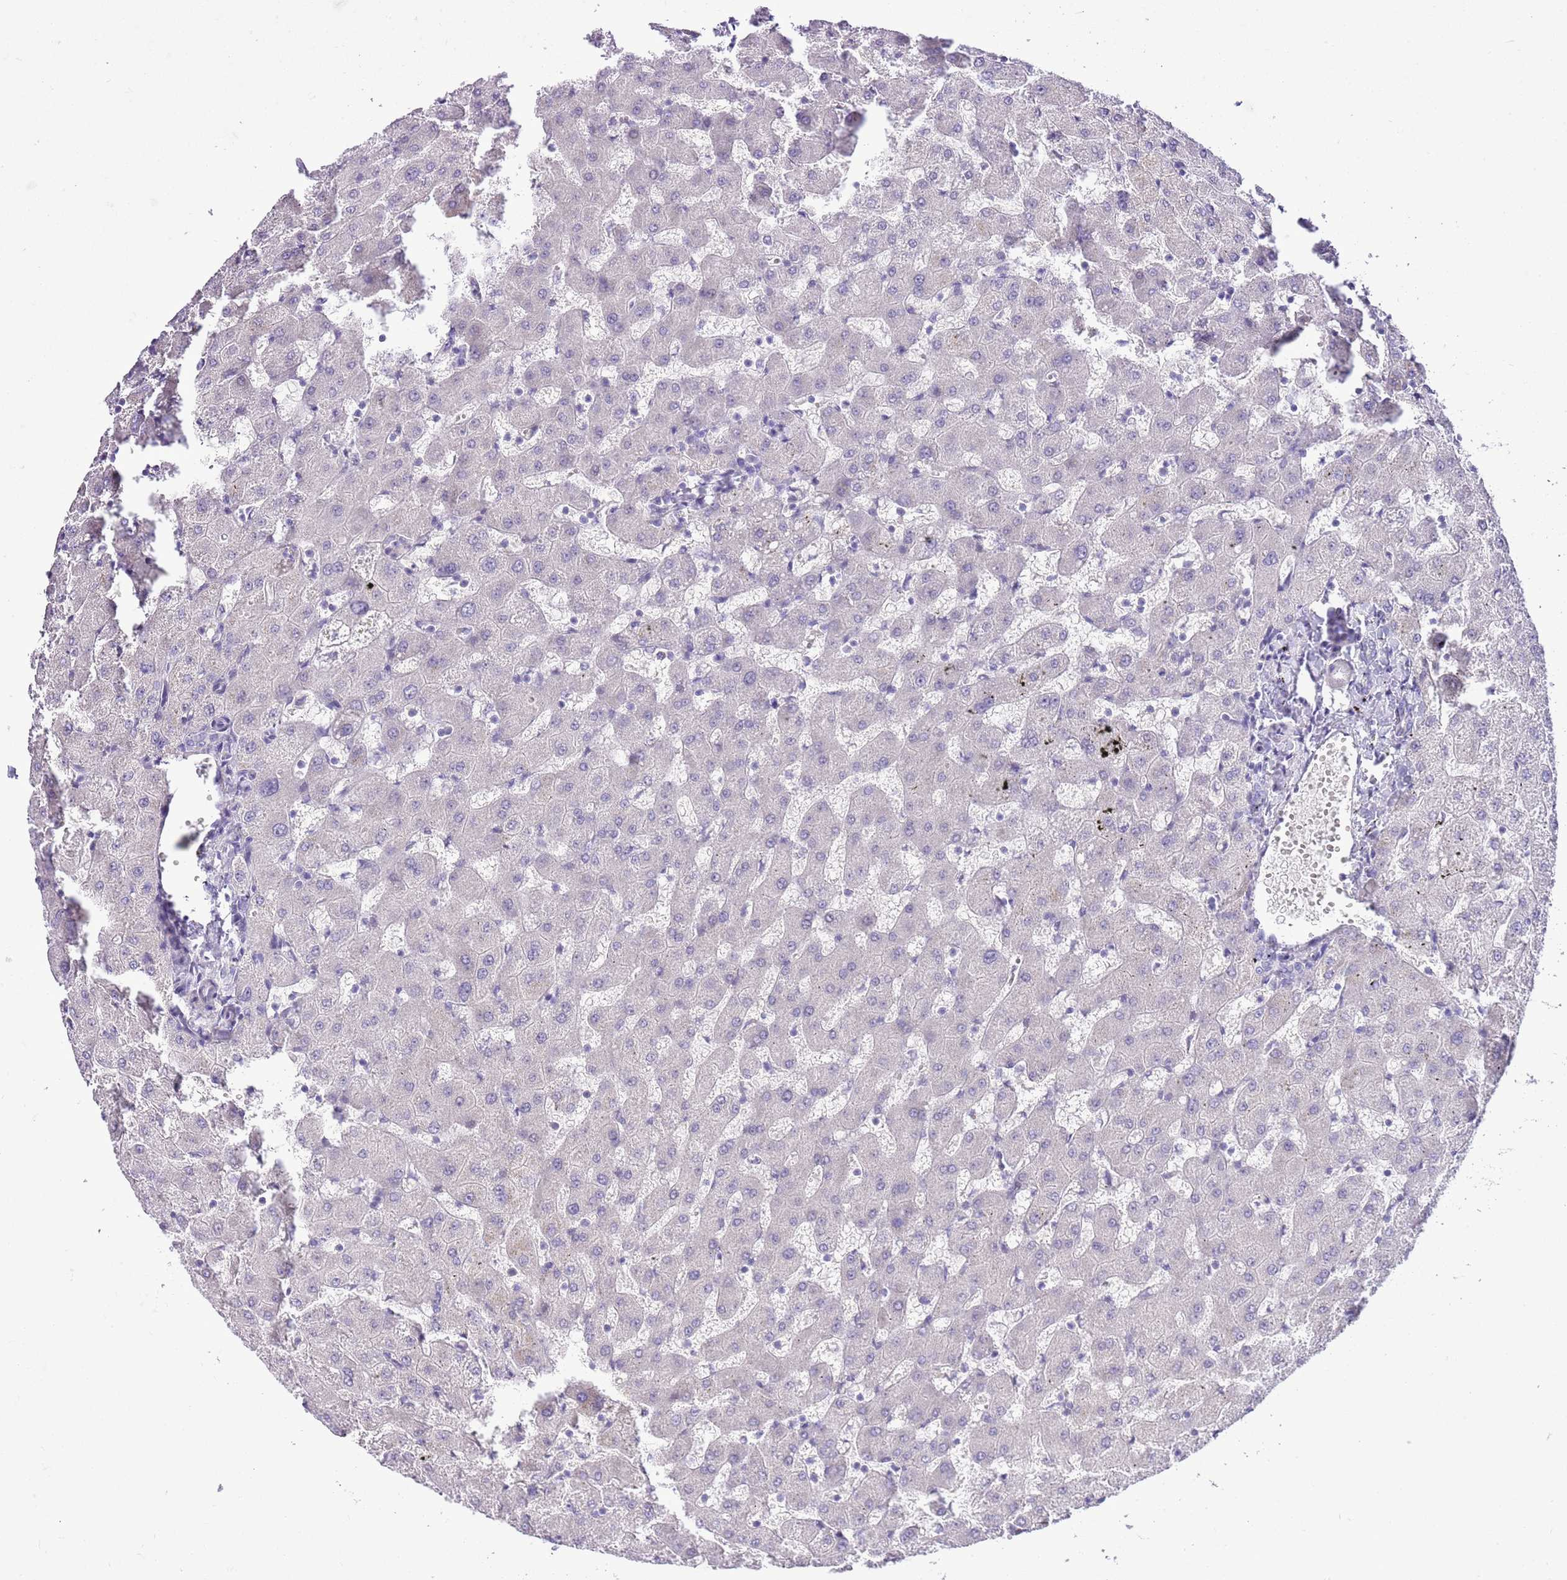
{"staining": {"intensity": "negative", "quantity": "none", "location": "none"}, "tissue": "liver", "cell_type": "Cholangiocytes", "image_type": "normal", "snomed": [{"axis": "morphology", "description": "Normal tissue, NOS"}, {"axis": "topography", "description": "Liver"}], "caption": "The image demonstrates no staining of cholangiocytes in normal liver.", "gene": "FBRSL1", "patient": {"sex": "female", "age": 63}}